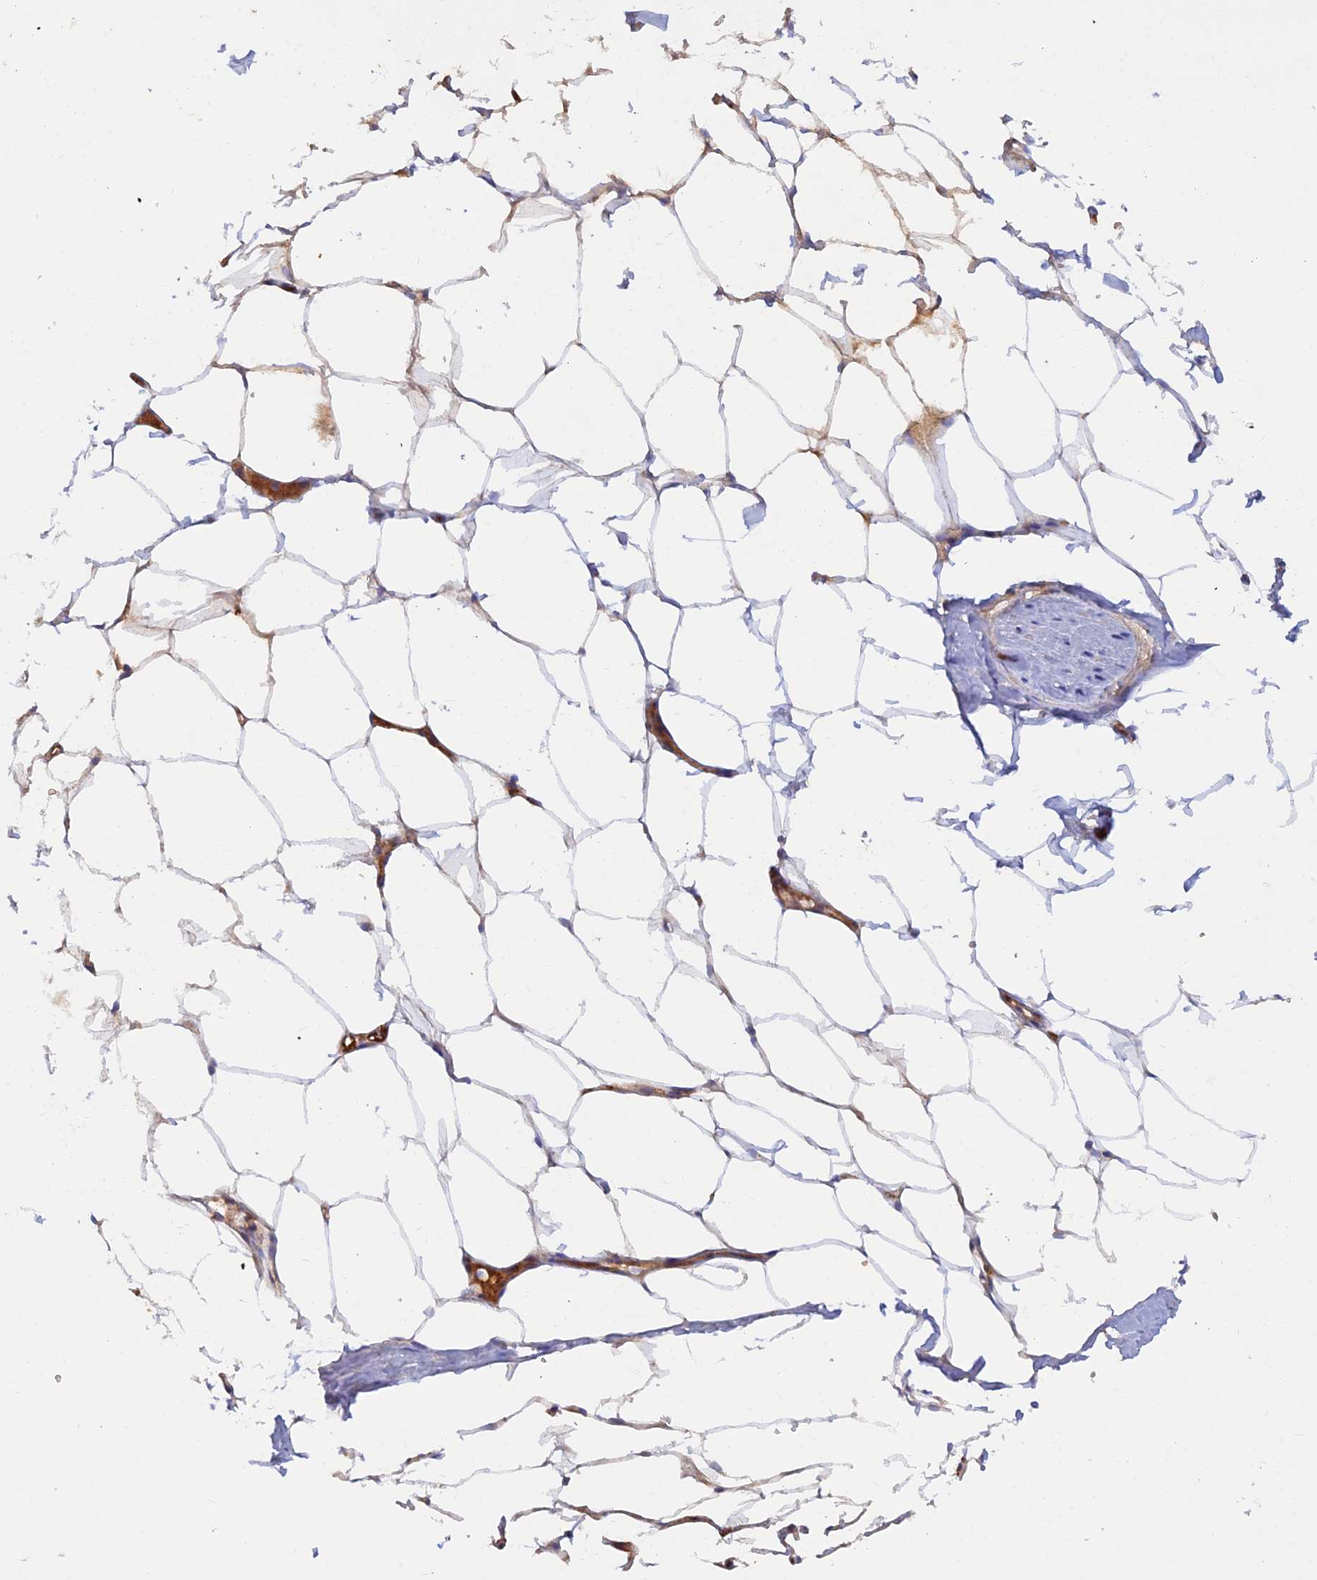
{"staining": {"intensity": "moderate", "quantity": "<25%", "location": "cytoplasmic/membranous"}, "tissue": "adipose tissue", "cell_type": "Adipocytes", "image_type": "normal", "snomed": [{"axis": "morphology", "description": "Normal tissue, NOS"}, {"axis": "morphology", "description": "Adenocarcinoma, Low grade"}, {"axis": "topography", "description": "Prostate"}, {"axis": "topography", "description": "Peripheral nerve tissue"}], "caption": "The micrograph demonstrates a brown stain indicating the presence of a protein in the cytoplasmic/membranous of adipocytes in adipose tissue. The staining is performed using DAB brown chromogen to label protein expression. The nuclei are counter-stained blue using hematoxylin.", "gene": "GMCL1", "patient": {"sex": "male", "age": 63}}